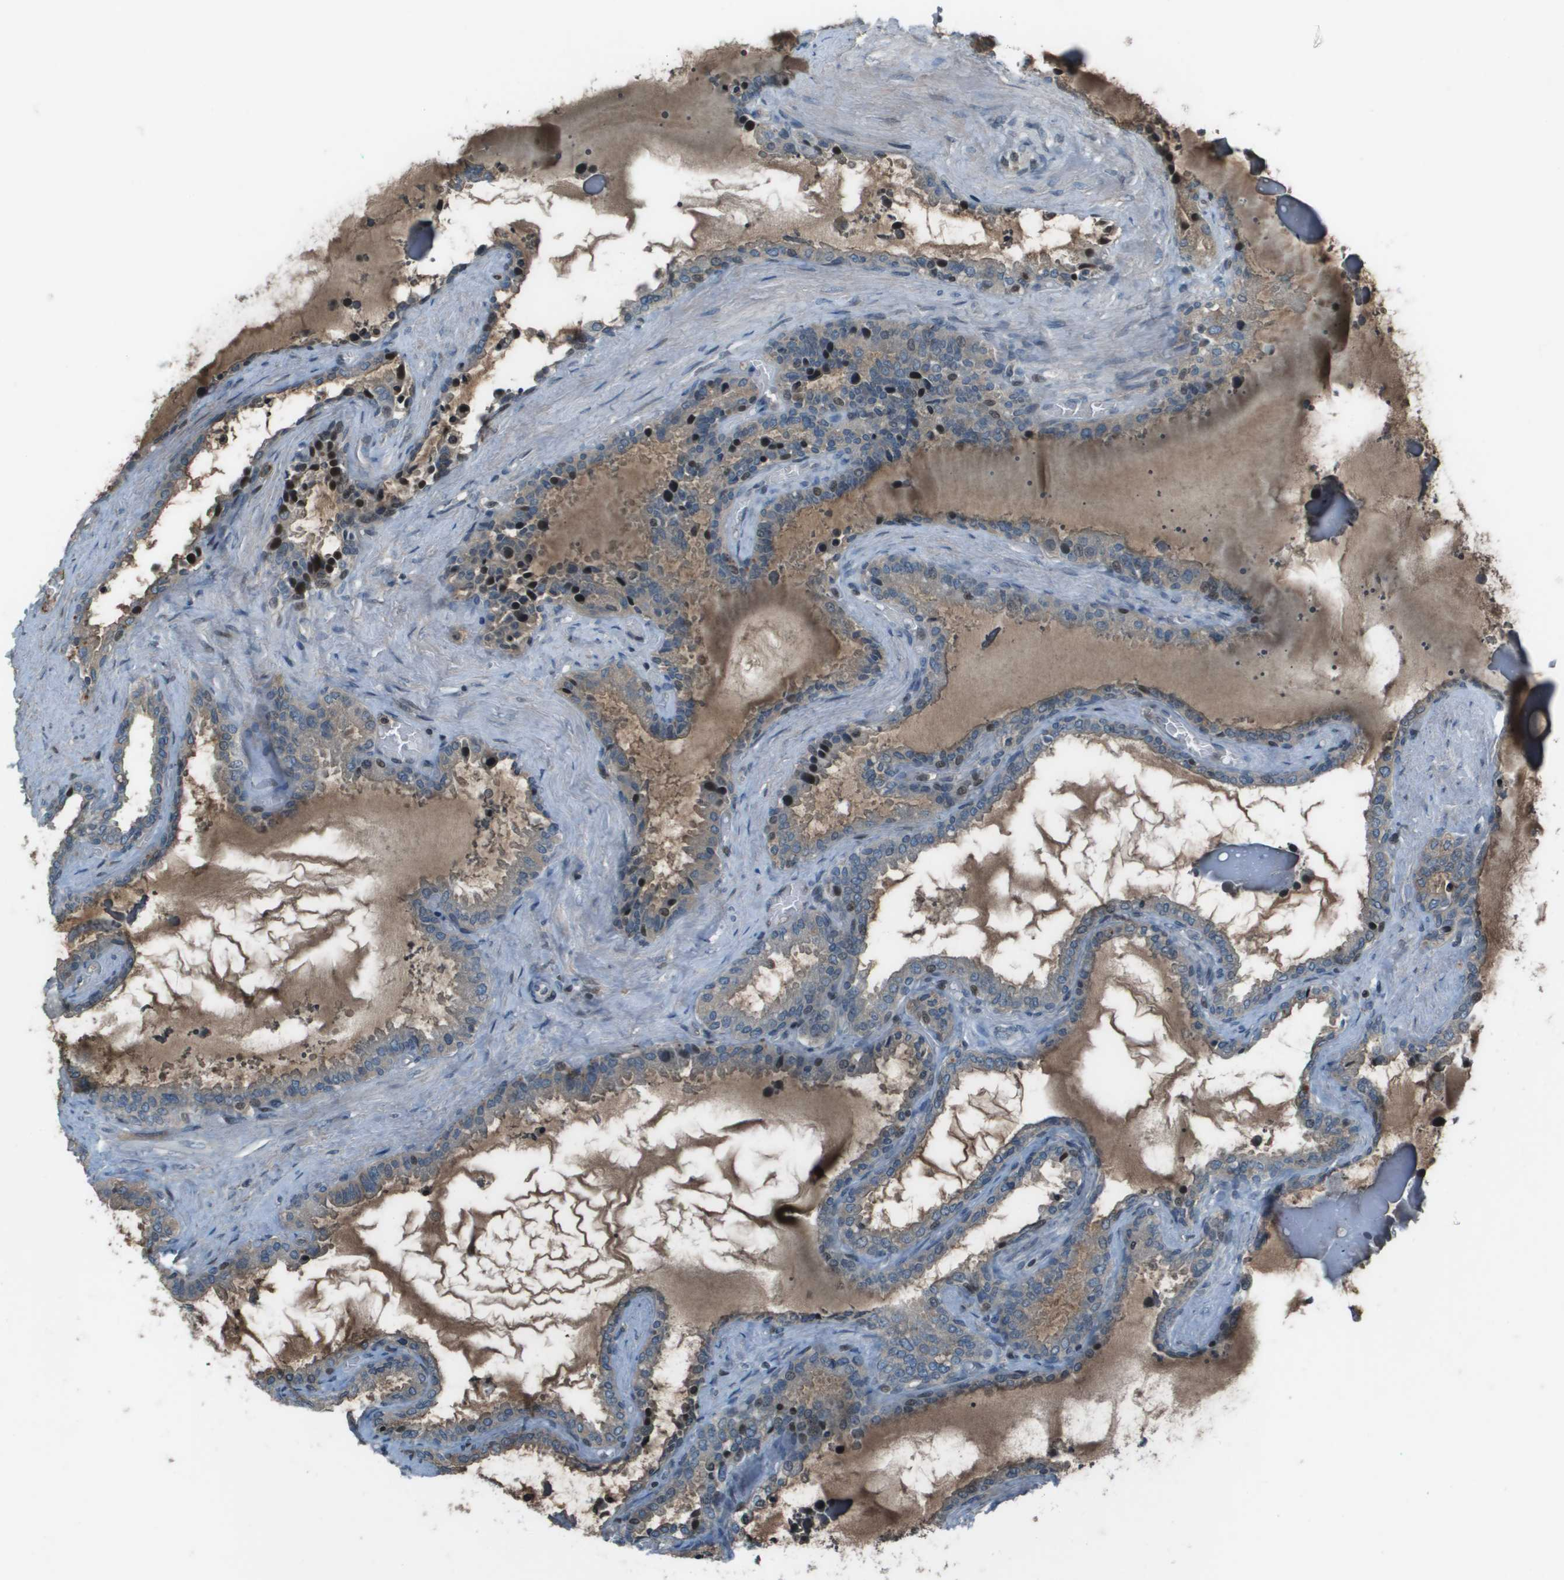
{"staining": {"intensity": "strong", "quantity": "<25%", "location": "nuclear"}, "tissue": "seminal vesicle", "cell_type": "Glandular cells", "image_type": "normal", "snomed": [{"axis": "morphology", "description": "Normal tissue, NOS"}, {"axis": "topography", "description": "Seminal veicle"}], "caption": "IHC staining of normal seminal vesicle, which displays medium levels of strong nuclear staining in approximately <25% of glandular cells indicating strong nuclear protein expression. The staining was performed using DAB (3,3'-diaminobenzidine) (brown) for protein detection and nuclei were counterstained in hematoxylin (blue).", "gene": "CXCL12", "patient": {"sex": "male", "age": 46}}